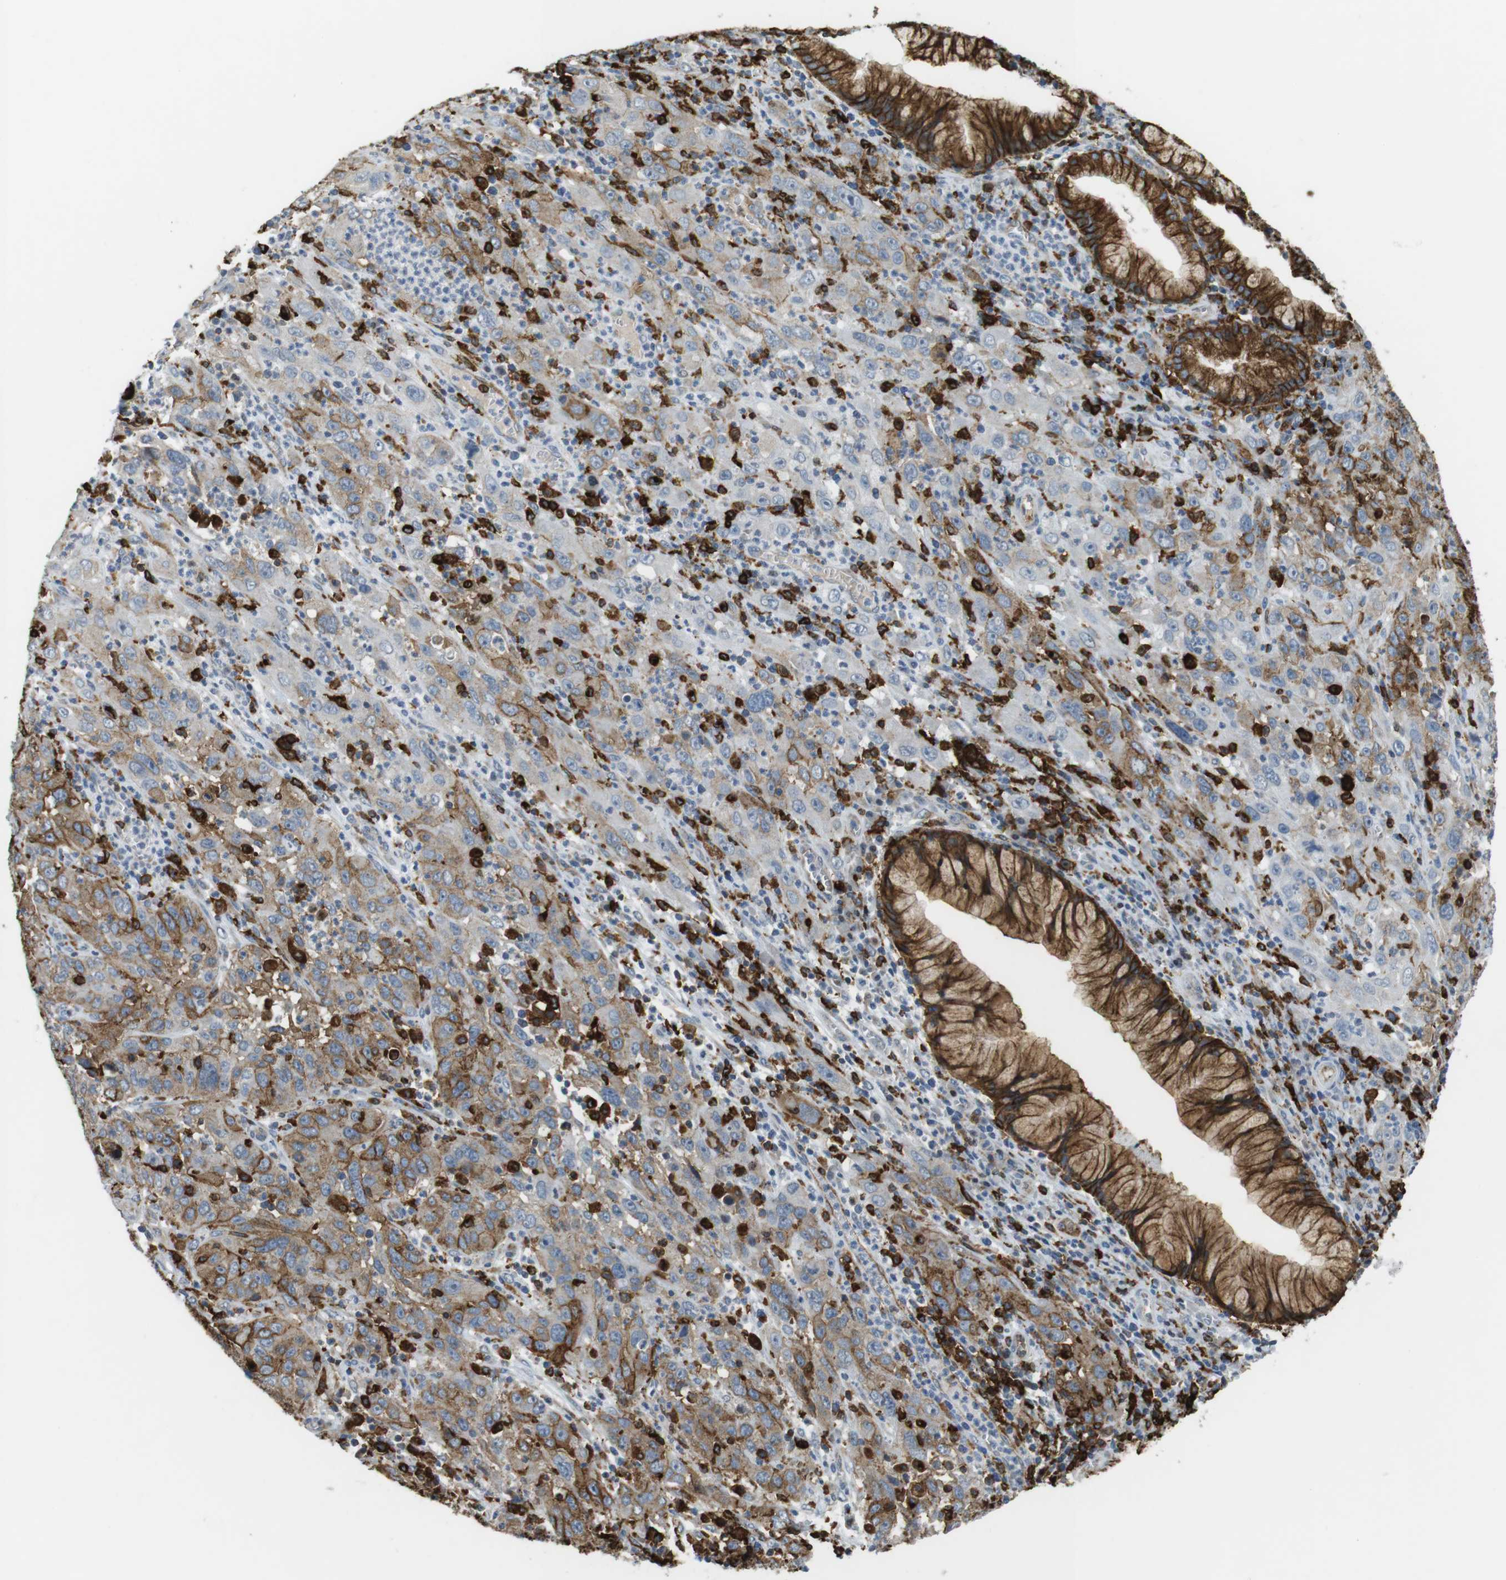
{"staining": {"intensity": "moderate", "quantity": ">75%", "location": "cytoplasmic/membranous"}, "tissue": "cervical cancer", "cell_type": "Tumor cells", "image_type": "cancer", "snomed": [{"axis": "morphology", "description": "Squamous cell carcinoma, NOS"}, {"axis": "topography", "description": "Cervix"}], "caption": "A brown stain highlights moderate cytoplasmic/membranous staining of a protein in cervical cancer (squamous cell carcinoma) tumor cells.", "gene": "HLA-DRA", "patient": {"sex": "female", "age": 32}}